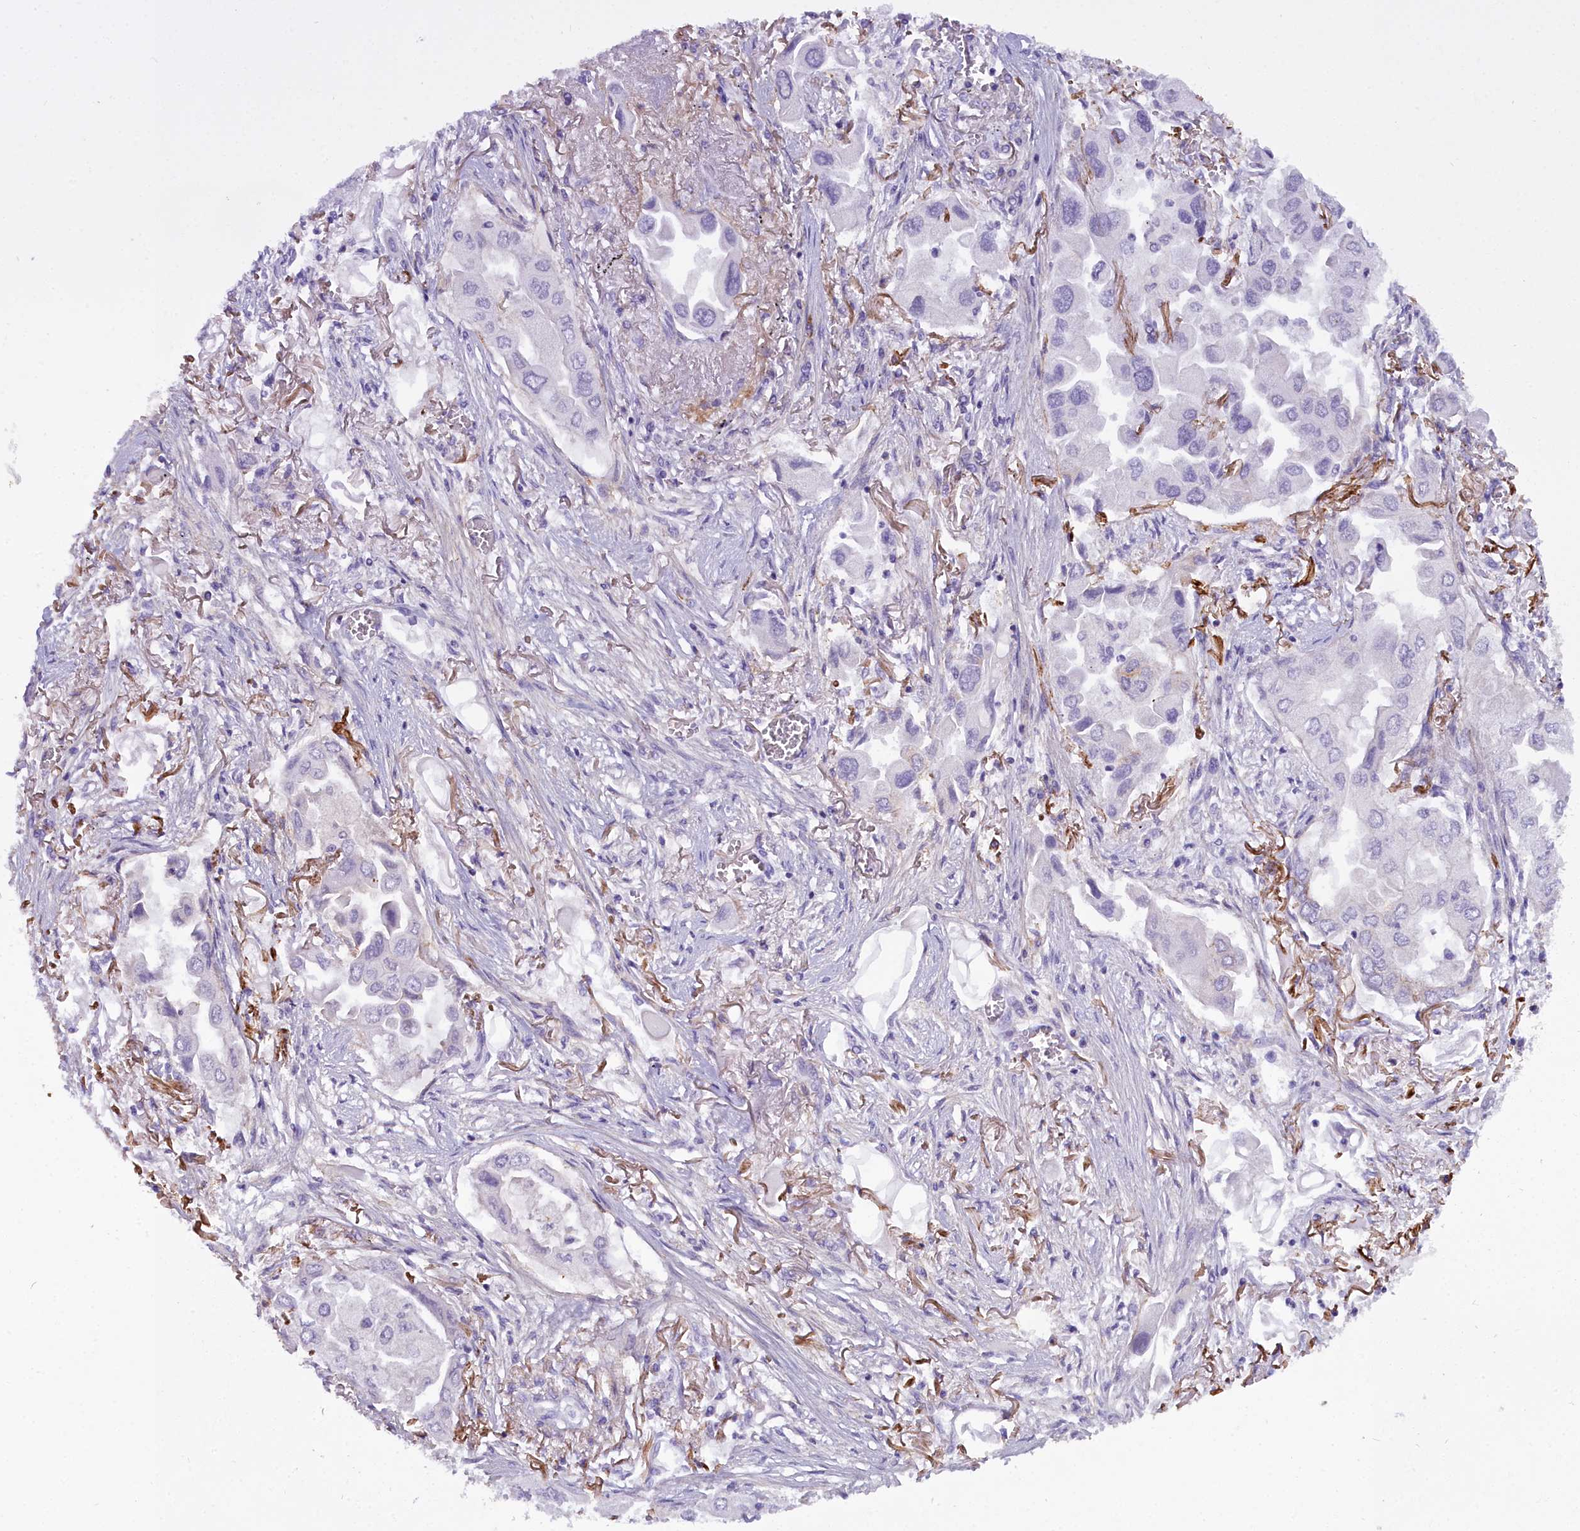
{"staining": {"intensity": "negative", "quantity": "none", "location": "none"}, "tissue": "lung cancer", "cell_type": "Tumor cells", "image_type": "cancer", "snomed": [{"axis": "morphology", "description": "Adenocarcinoma, NOS"}, {"axis": "topography", "description": "Lung"}], "caption": "A high-resolution micrograph shows immunohistochemistry staining of lung cancer, which reveals no significant positivity in tumor cells. (DAB IHC, high magnification).", "gene": "OSTN", "patient": {"sex": "female", "age": 76}}